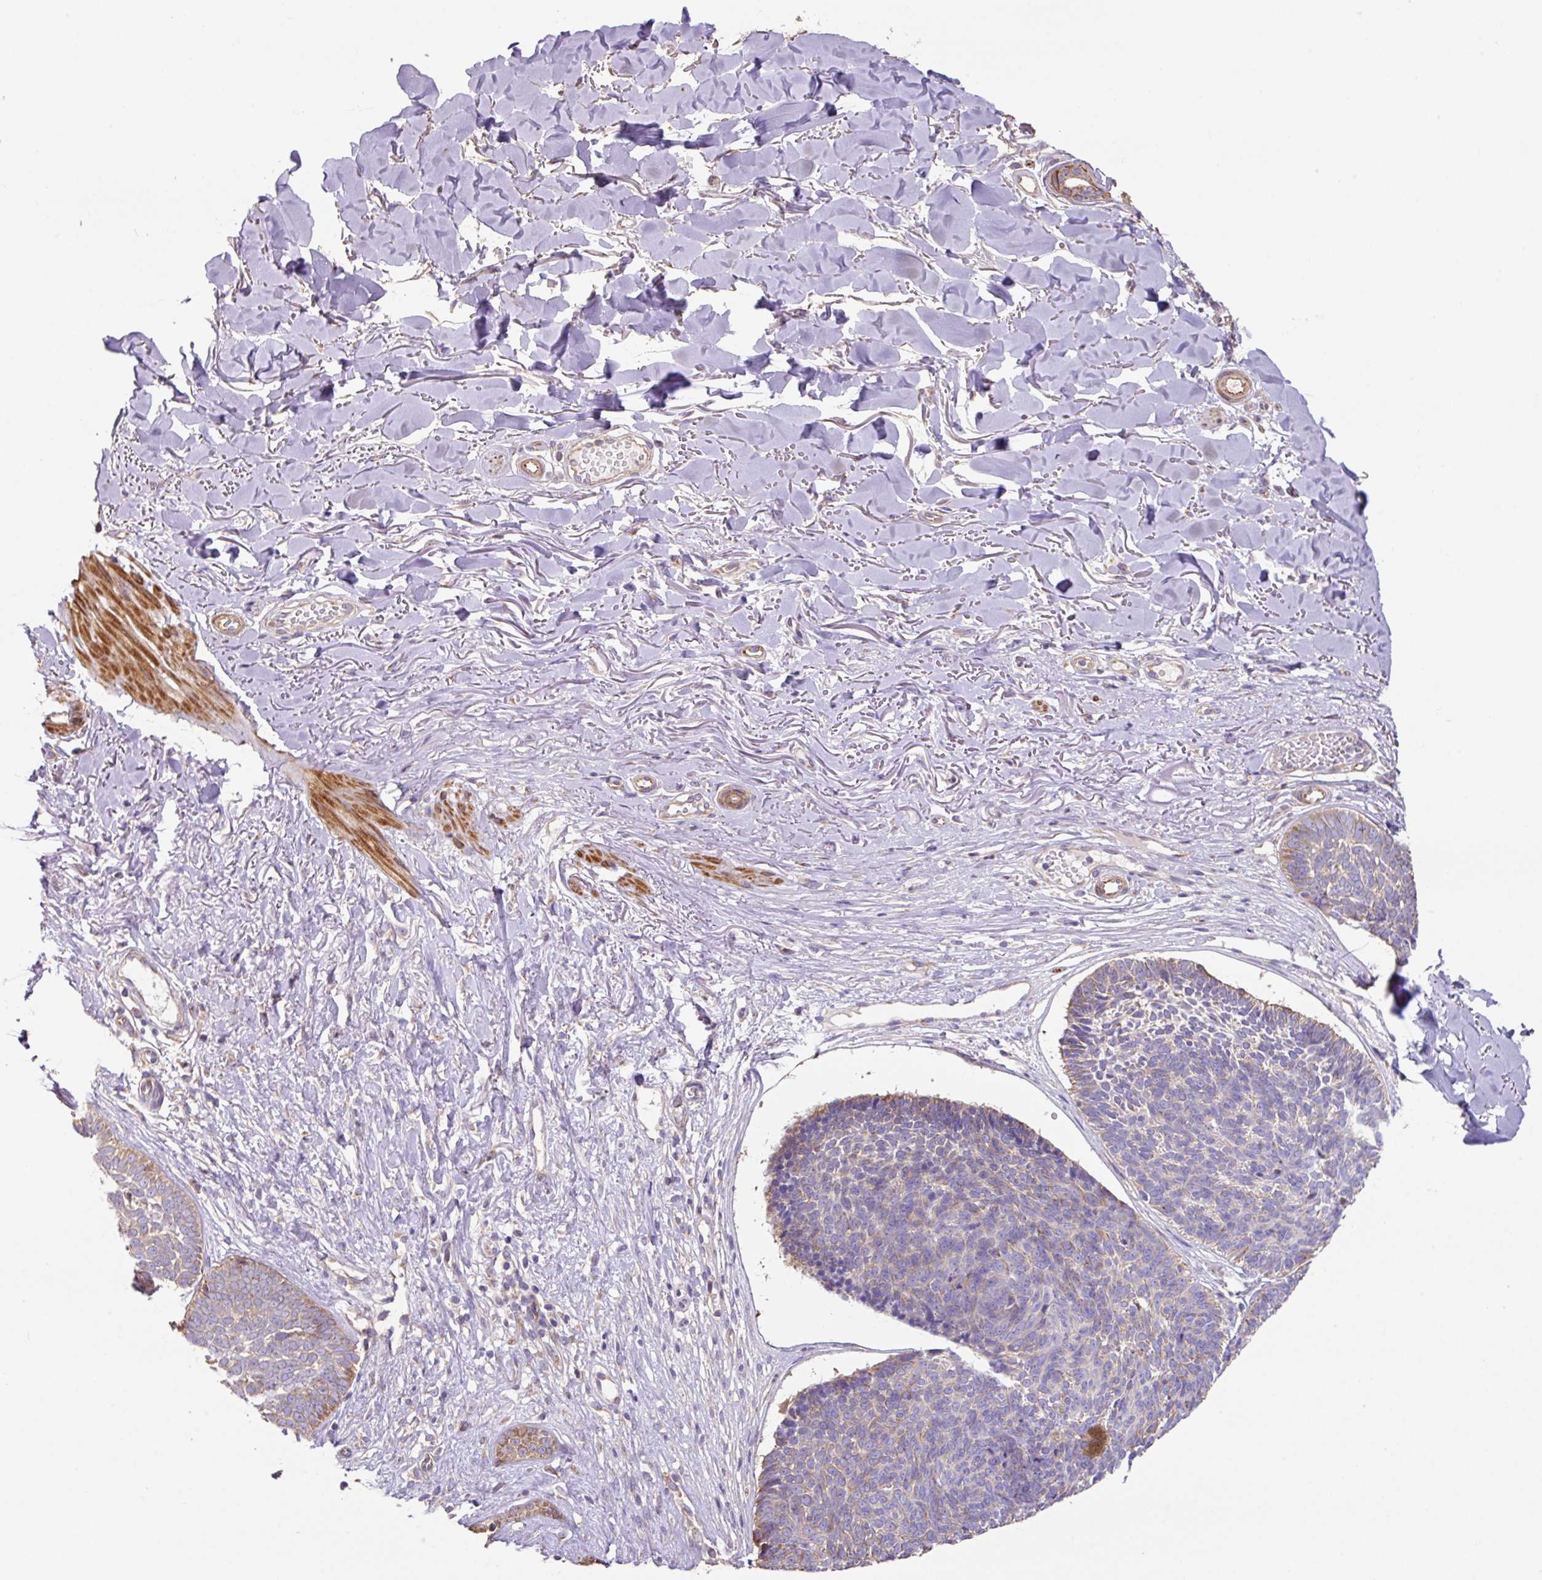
{"staining": {"intensity": "weak", "quantity": "25%-75%", "location": "cytoplasmic/membranous"}, "tissue": "skin cancer", "cell_type": "Tumor cells", "image_type": "cancer", "snomed": [{"axis": "morphology", "description": "Basal cell carcinoma"}, {"axis": "topography", "description": "Skin"}, {"axis": "topography", "description": "Skin of neck"}, {"axis": "topography", "description": "Skin of shoulder"}, {"axis": "topography", "description": "Skin of back"}], "caption": "Immunohistochemistry (IHC) histopathology image of skin cancer stained for a protein (brown), which demonstrates low levels of weak cytoplasmic/membranous positivity in approximately 25%-75% of tumor cells.", "gene": "MRRF", "patient": {"sex": "male", "age": 80}}